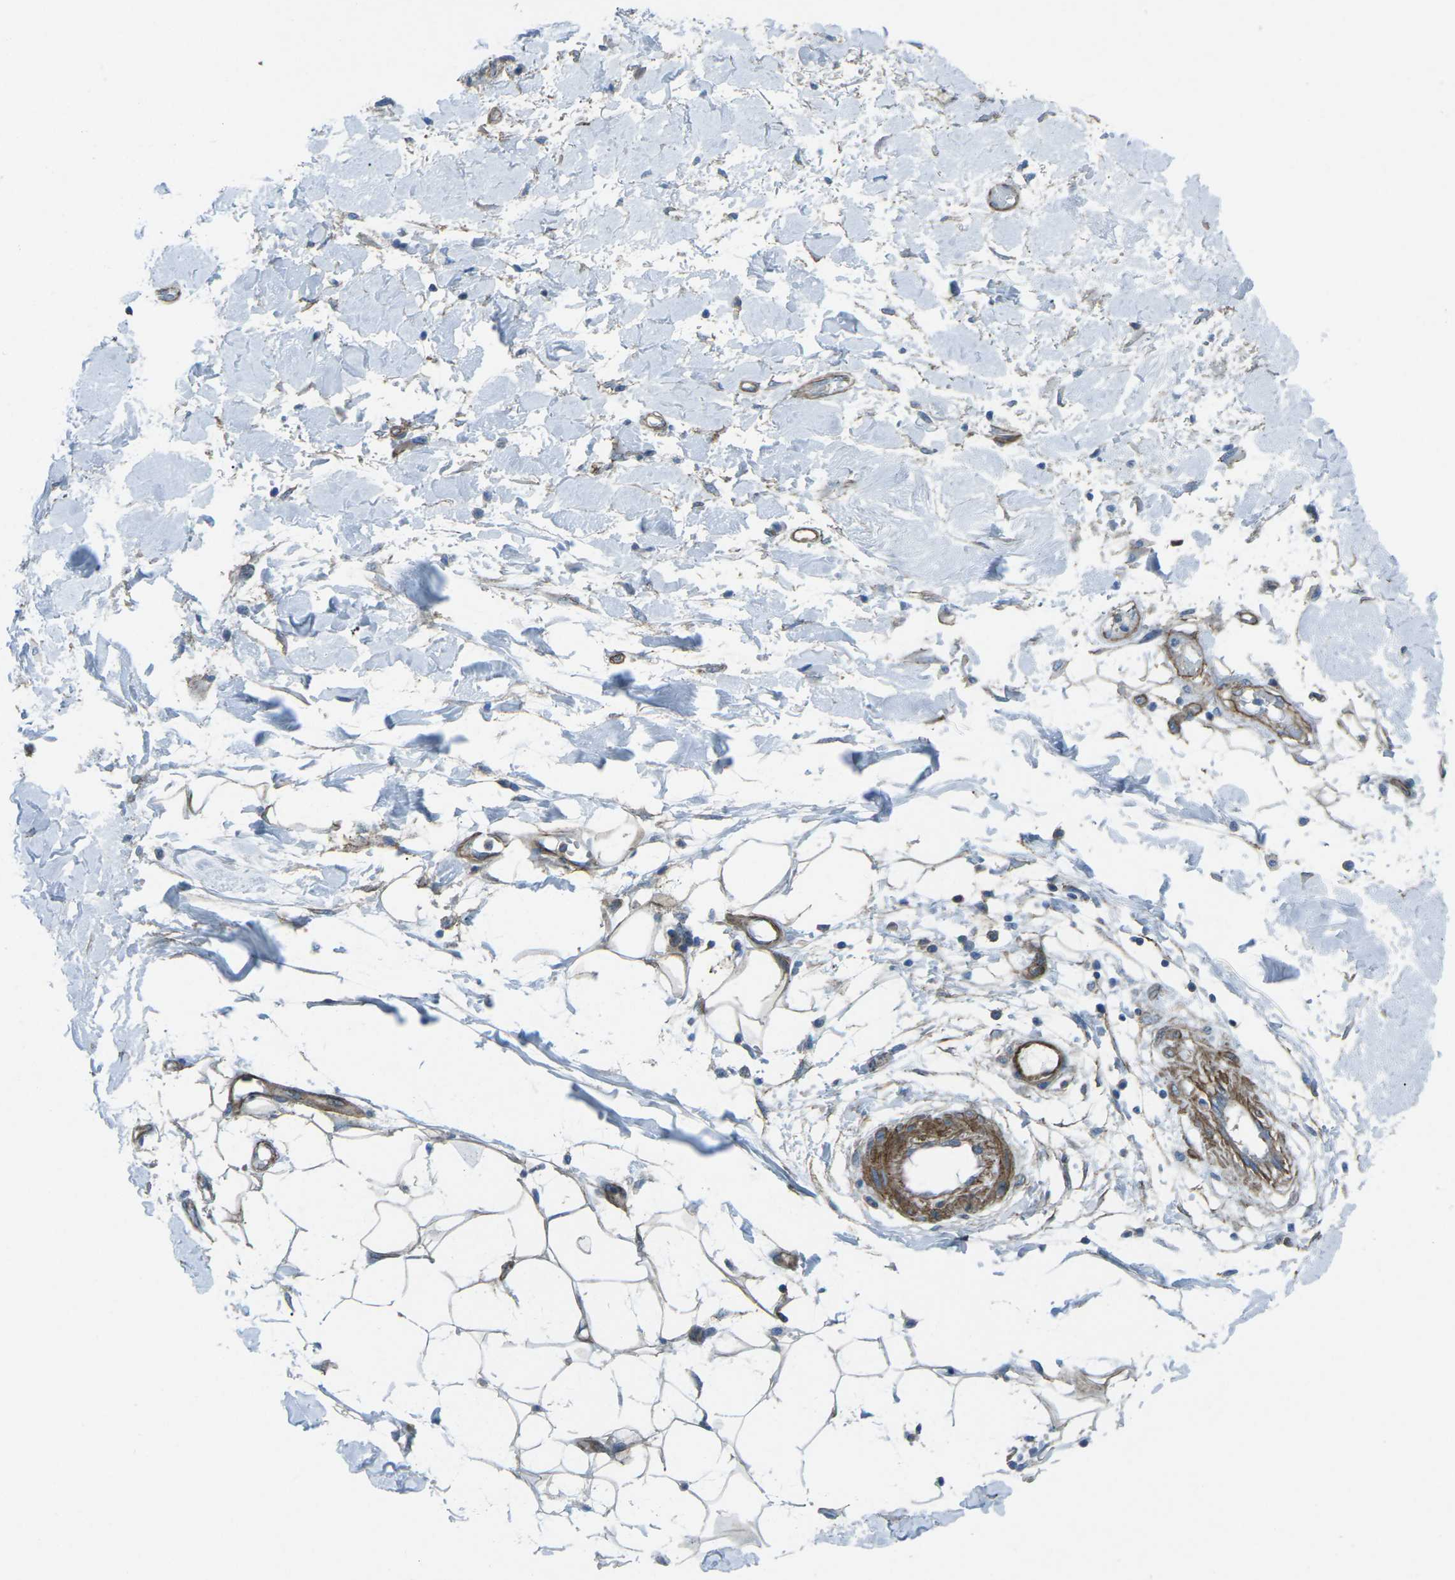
{"staining": {"intensity": "negative", "quantity": "none", "location": "none"}, "tissue": "adipose tissue", "cell_type": "Adipocytes", "image_type": "normal", "snomed": [{"axis": "morphology", "description": "Normal tissue, NOS"}, {"axis": "morphology", "description": "Squamous cell carcinoma, NOS"}, {"axis": "topography", "description": "Skin"}, {"axis": "topography", "description": "Peripheral nerve tissue"}], "caption": "The IHC image has no significant positivity in adipocytes of adipose tissue. (Brightfield microscopy of DAB (3,3'-diaminobenzidine) immunohistochemistry at high magnification).", "gene": "UTRN", "patient": {"sex": "male", "age": 83}}